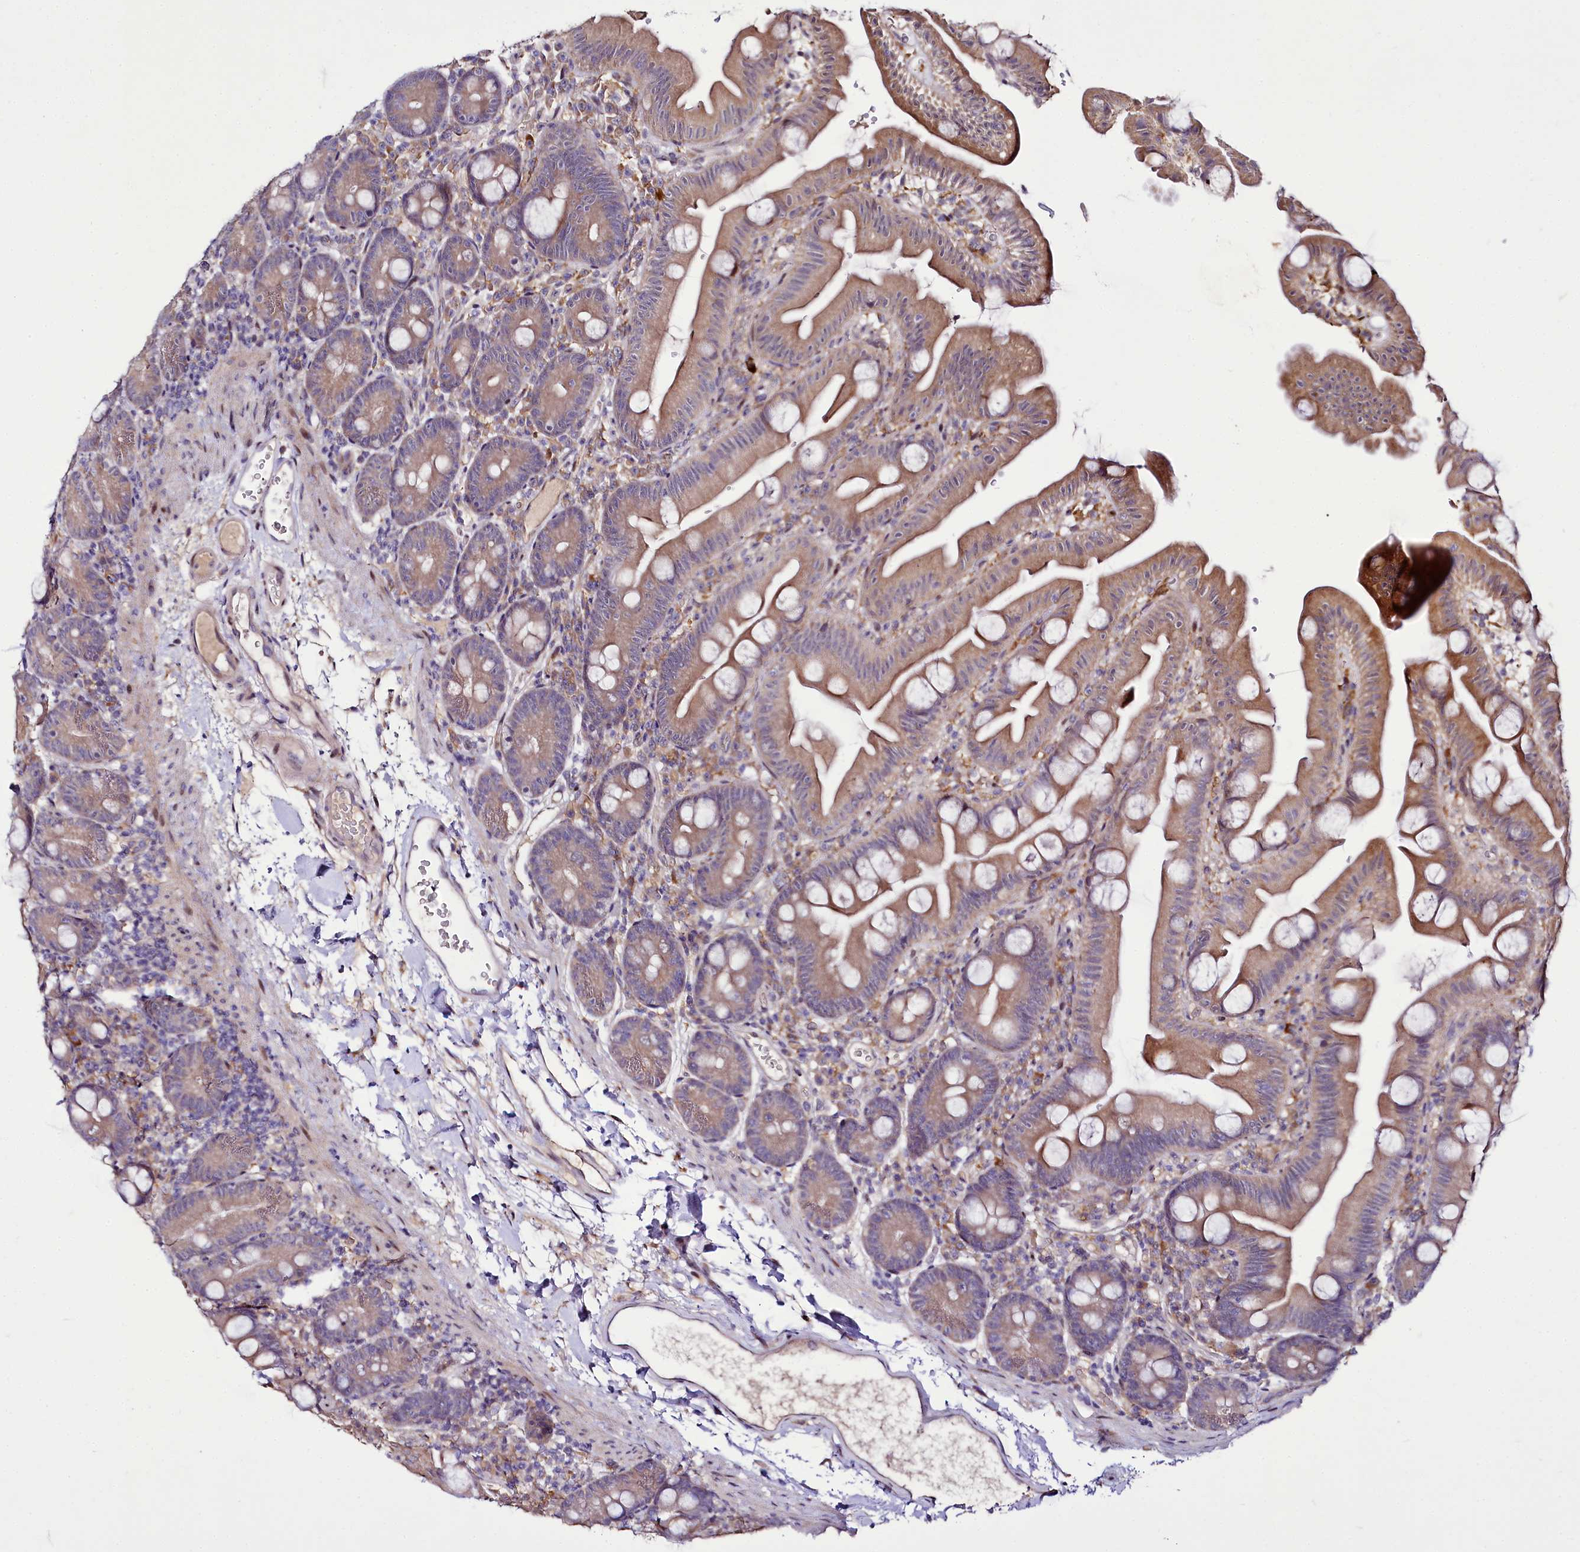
{"staining": {"intensity": "moderate", "quantity": "25%-75%", "location": "cytoplasmic/membranous"}, "tissue": "small intestine", "cell_type": "Glandular cells", "image_type": "normal", "snomed": [{"axis": "morphology", "description": "Normal tissue, NOS"}, {"axis": "topography", "description": "Small intestine"}], "caption": "A brown stain labels moderate cytoplasmic/membranous positivity of a protein in glandular cells of normal human small intestine.", "gene": "ZC3H12C", "patient": {"sex": "female", "age": 68}}